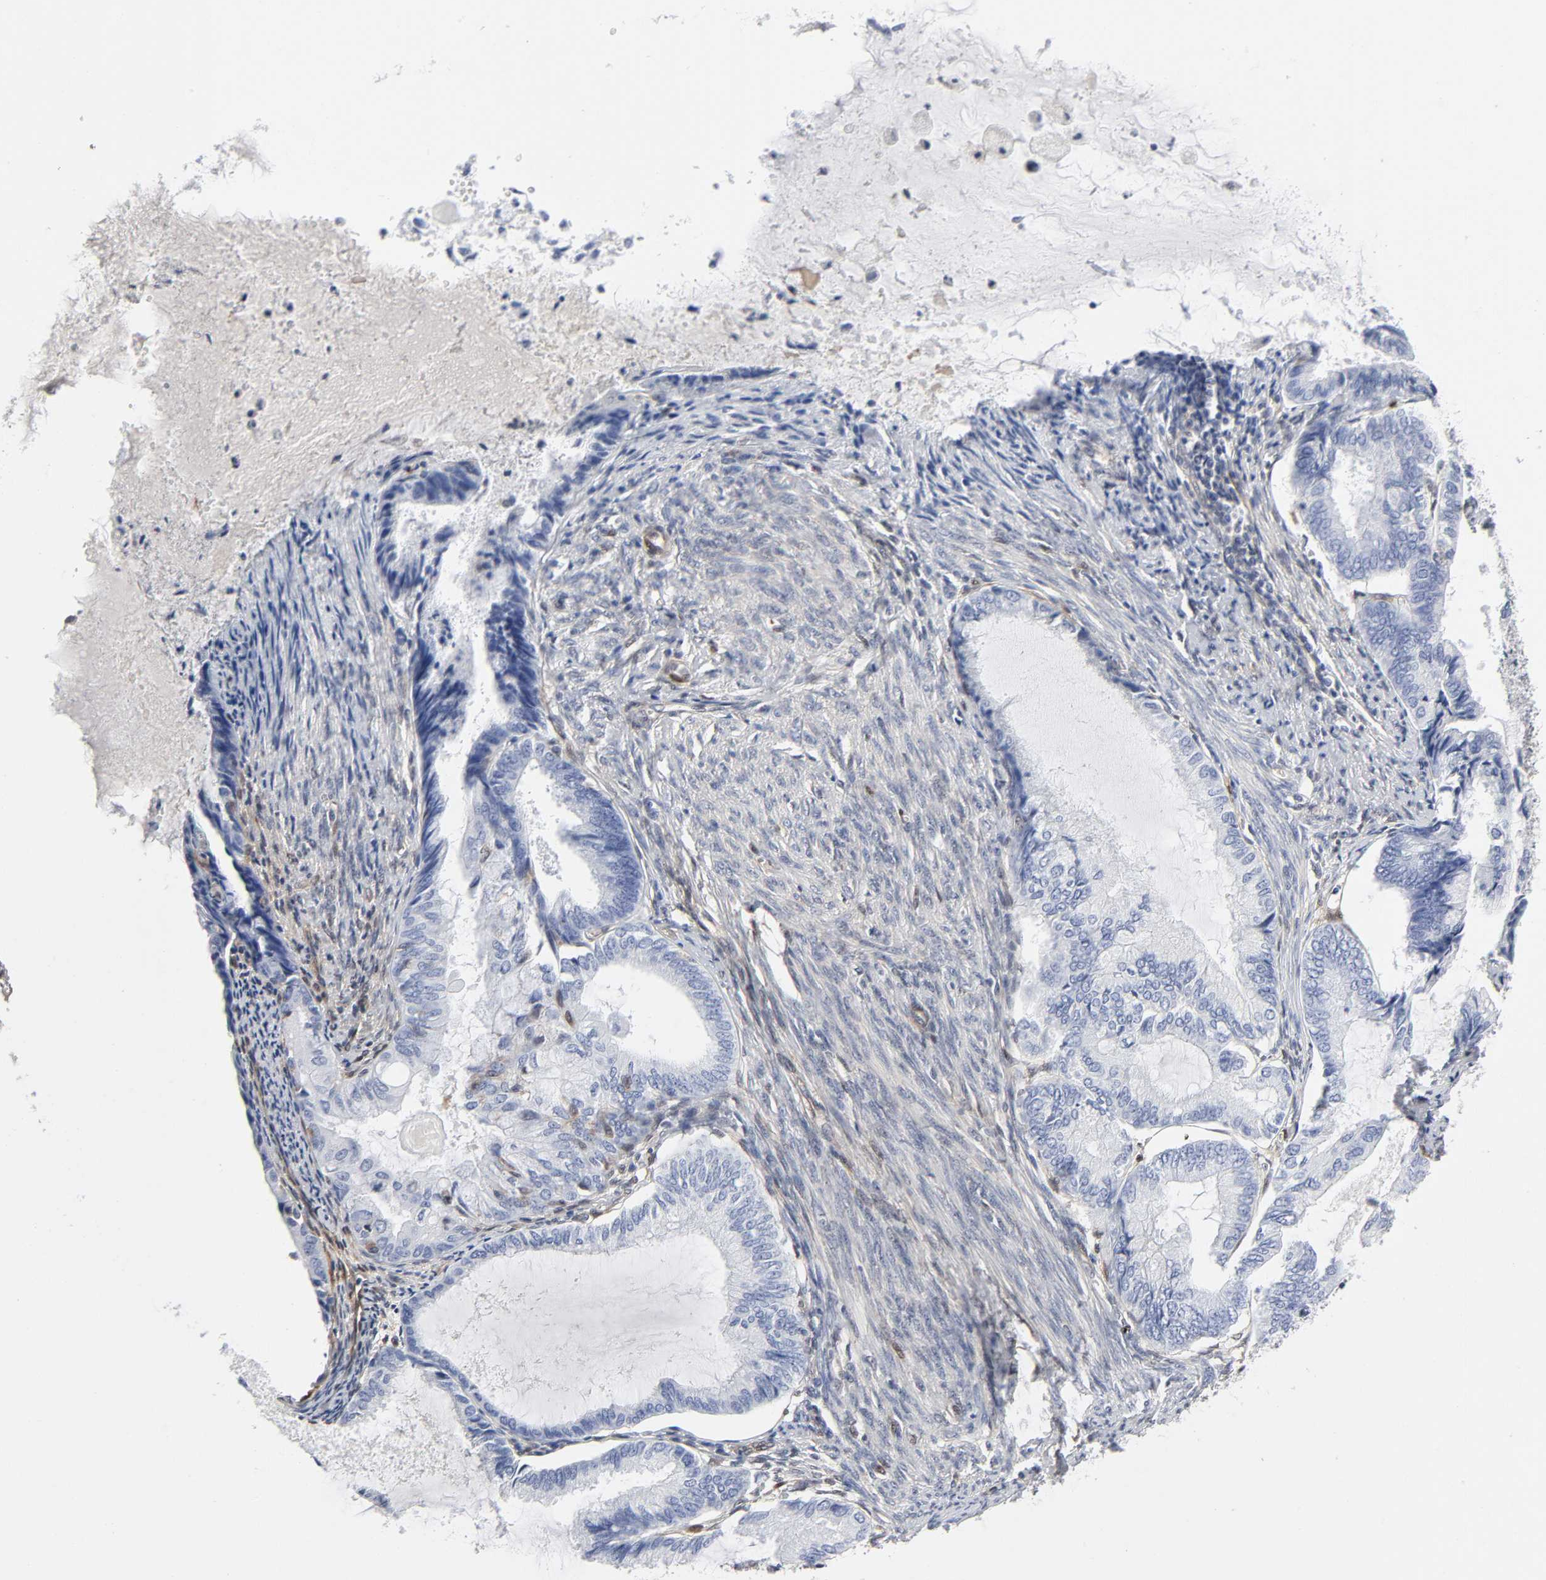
{"staining": {"intensity": "negative", "quantity": "none", "location": "none"}, "tissue": "endometrial cancer", "cell_type": "Tumor cells", "image_type": "cancer", "snomed": [{"axis": "morphology", "description": "Adenocarcinoma, NOS"}, {"axis": "topography", "description": "Endometrium"}], "caption": "IHC histopathology image of endometrial cancer (adenocarcinoma) stained for a protein (brown), which shows no staining in tumor cells.", "gene": "PTEN", "patient": {"sex": "female", "age": 86}}